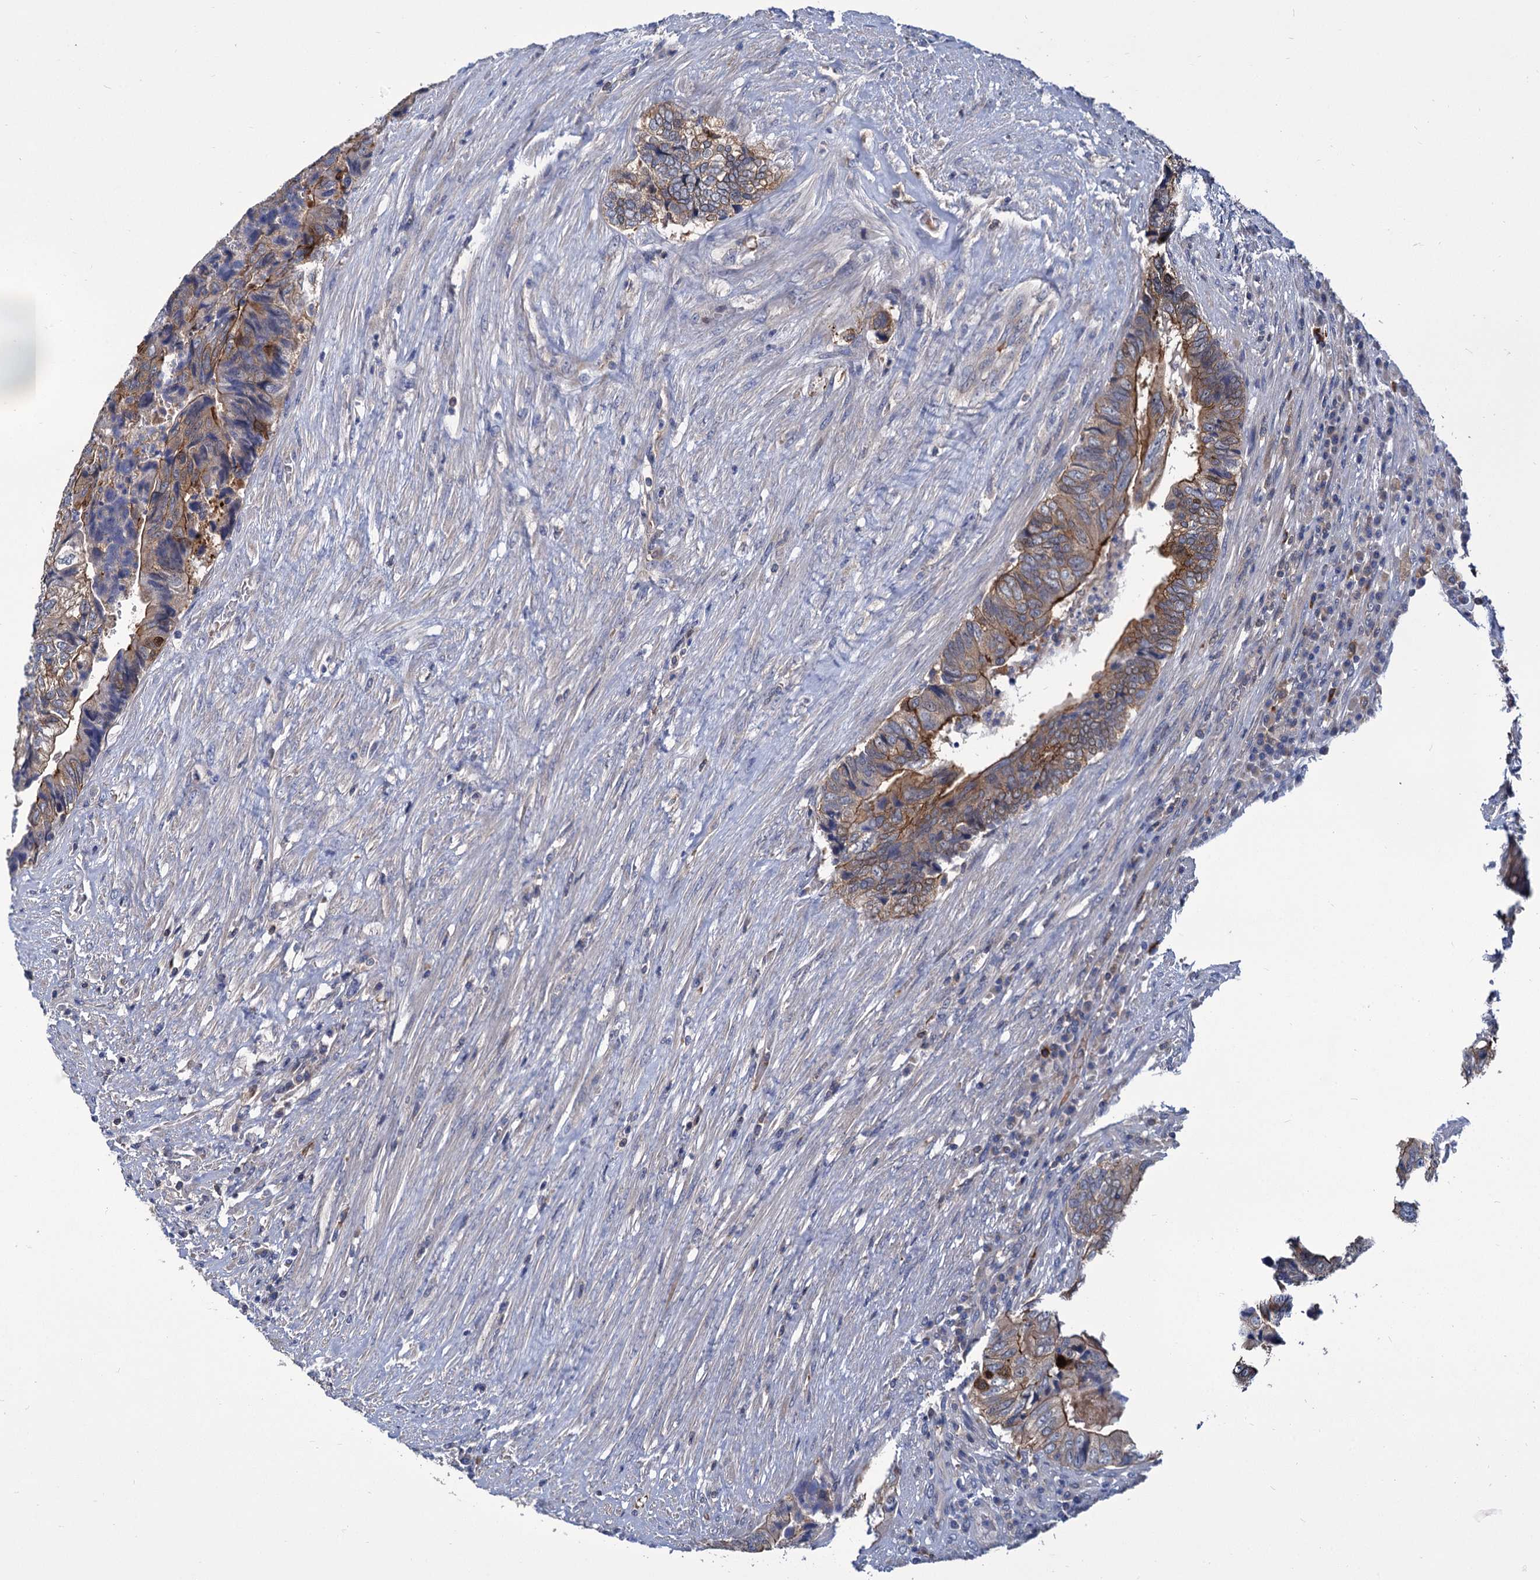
{"staining": {"intensity": "moderate", "quantity": "25%-75%", "location": "cytoplasmic/membranous"}, "tissue": "colorectal cancer", "cell_type": "Tumor cells", "image_type": "cancer", "snomed": [{"axis": "morphology", "description": "Adenocarcinoma, NOS"}, {"axis": "topography", "description": "Colon"}], "caption": "Brown immunohistochemical staining in colorectal adenocarcinoma reveals moderate cytoplasmic/membranous positivity in approximately 25%-75% of tumor cells.", "gene": "GCLC", "patient": {"sex": "female", "age": 67}}